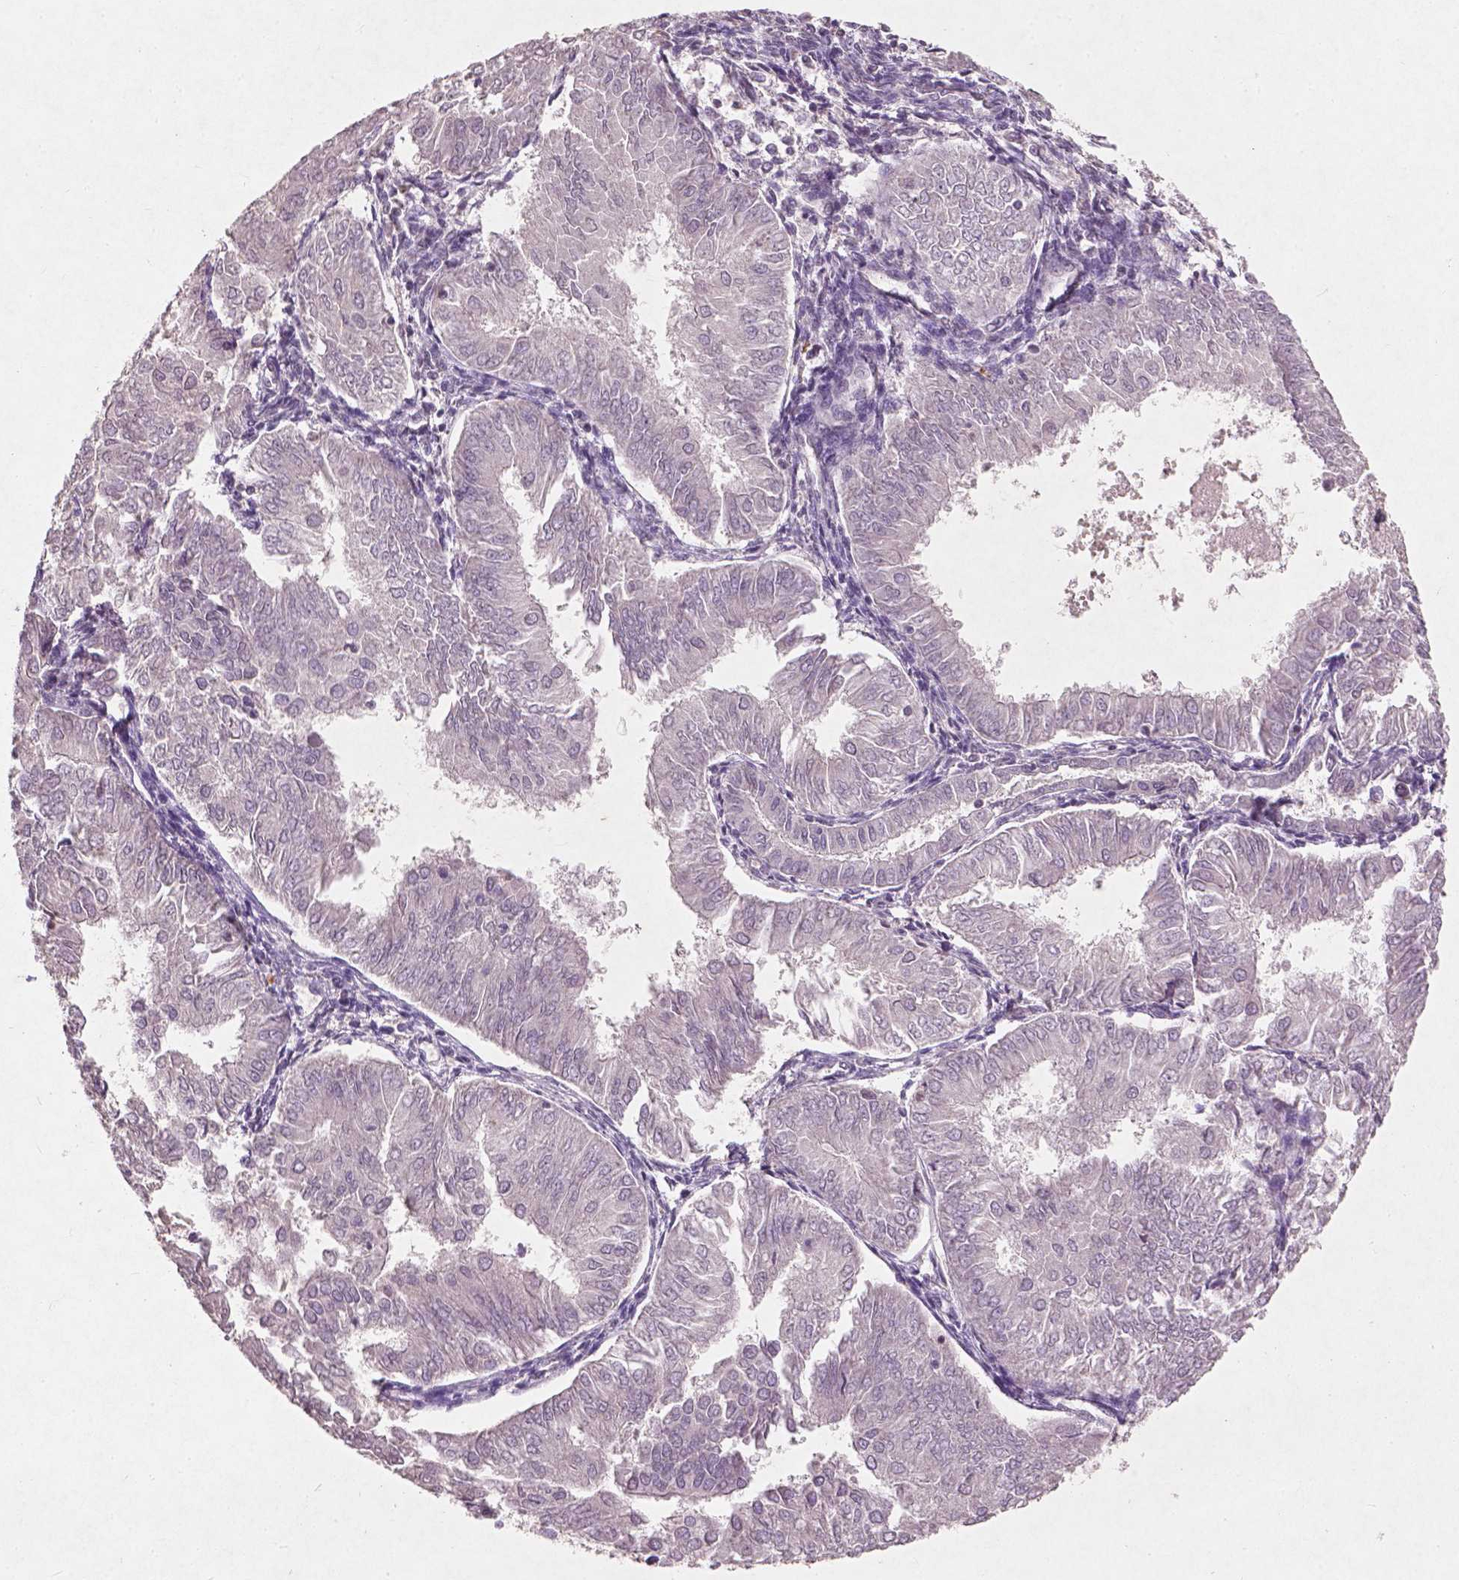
{"staining": {"intensity": "negative", "quantity": "none", "location": "none"}, "tissue": "endometrial cancer", "cell_type": "Tumor cells", "image_type": "cancer", "snomed": [{"axis": "morphology", "description": "Adenocarcinoma, NOS"}, {"axis": "topography", "description": "Endometrium"}], "caption": "Photomicrograph shows no protein expression in tumor cells of adenocarcinoma (endometrial) tissue. Brightfield microscopy of IHC stained with DAB (brown) and hematoxylin (blue), captured at high magnification.", "gene": "SMAD2", "patient": {"sex": "female", "age": 53}}